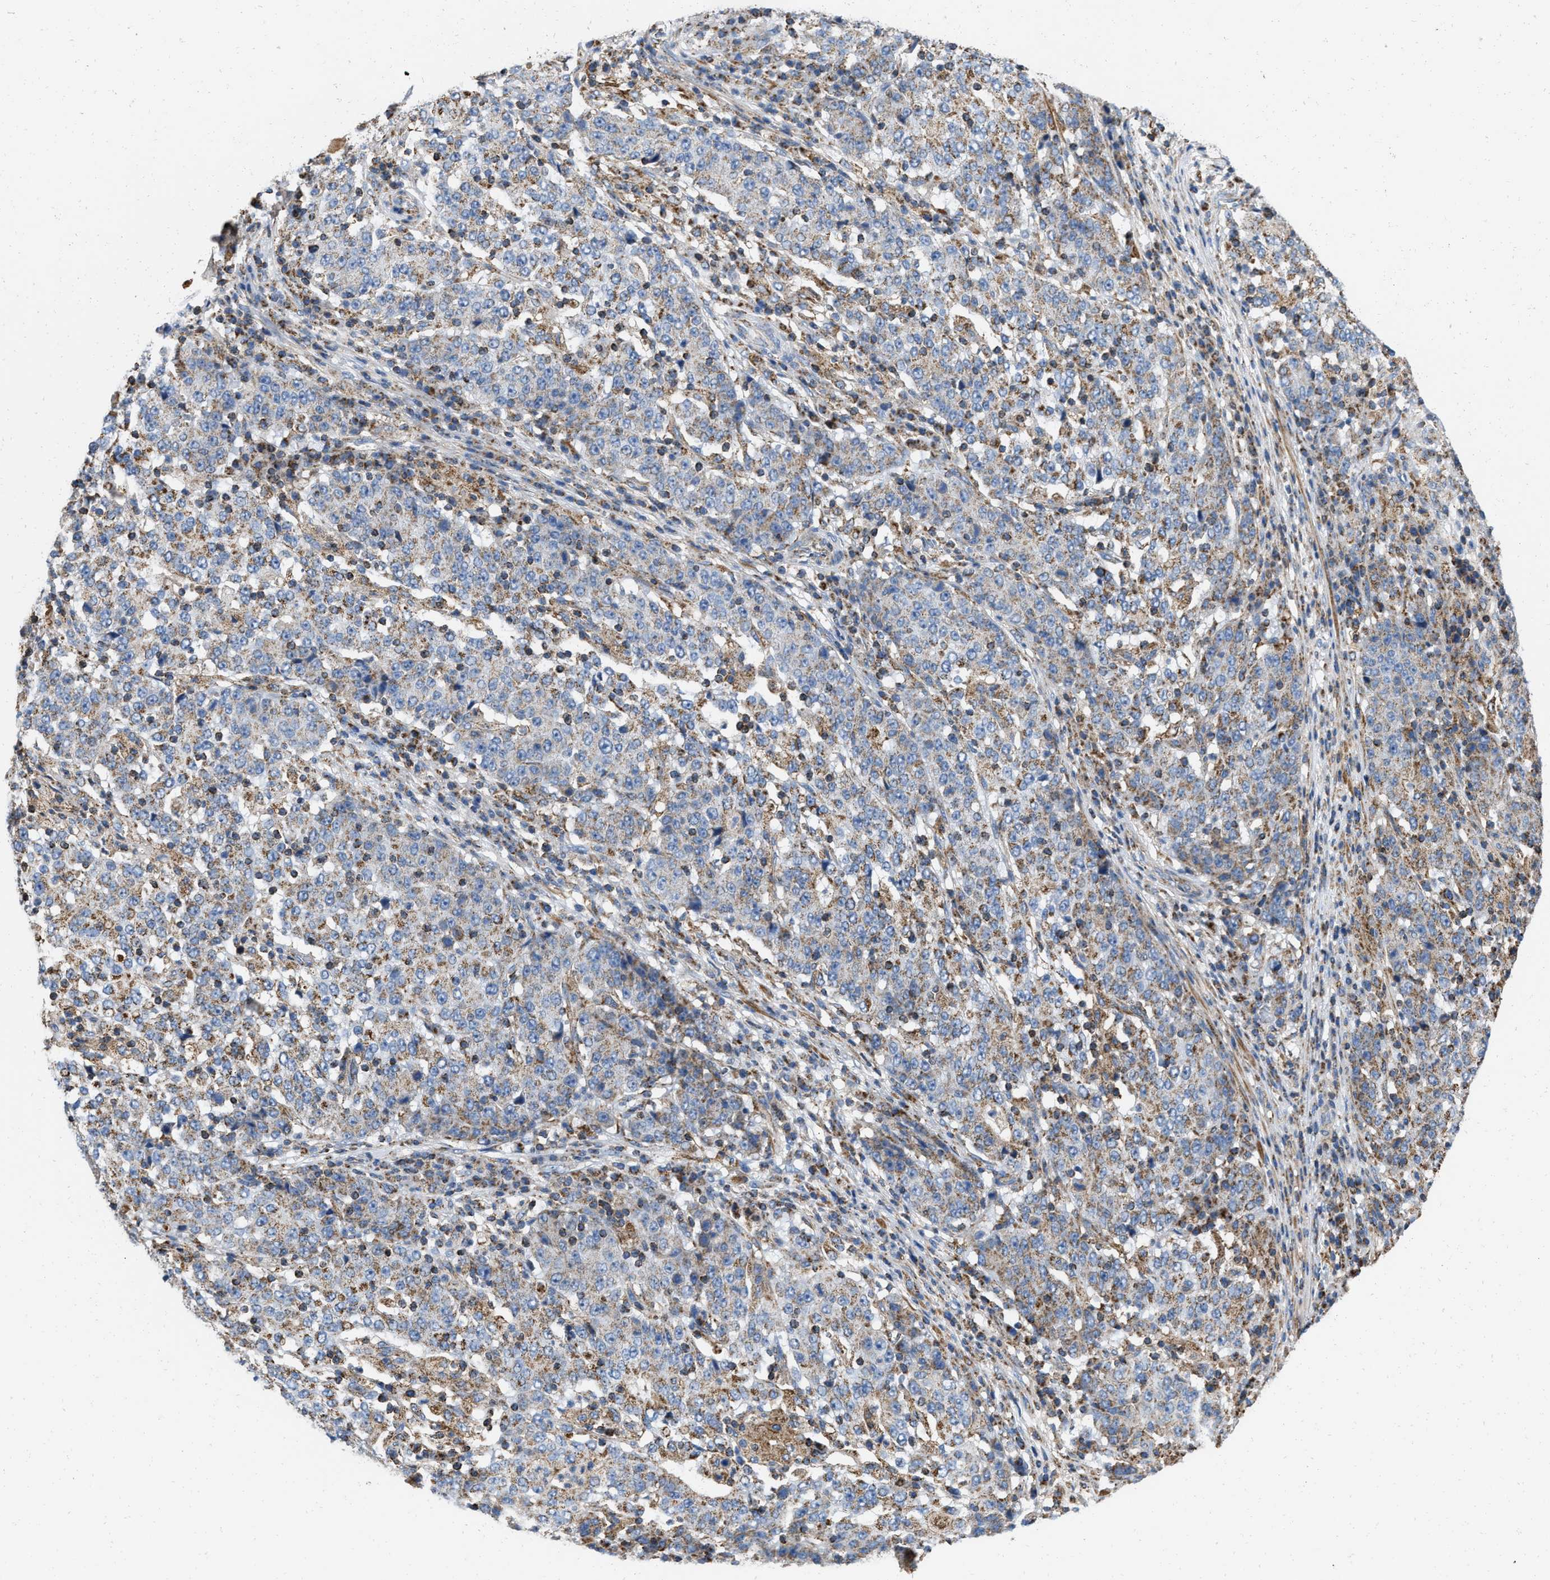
{"staining": {"intensity": "moderate", "quantity": ">75%", "location": "cytoplasmic/membranous"}, "tissue": "stomach cancer", "cell_type": "Tumor cells", "image_type": "cancer", "snomed": [{"axis": "morphology", "description": "Adenocarcinoma, NOS"}, {"axis": "topography", "description": "Stomach"}], "caption": "Stomach adenocarcinoma stained for a protein exhibits moderate cytoplasmic/membranous positivity in tumor cells.", "gene": "GRB10", "patient": {"sex": "male", "age": 59}}